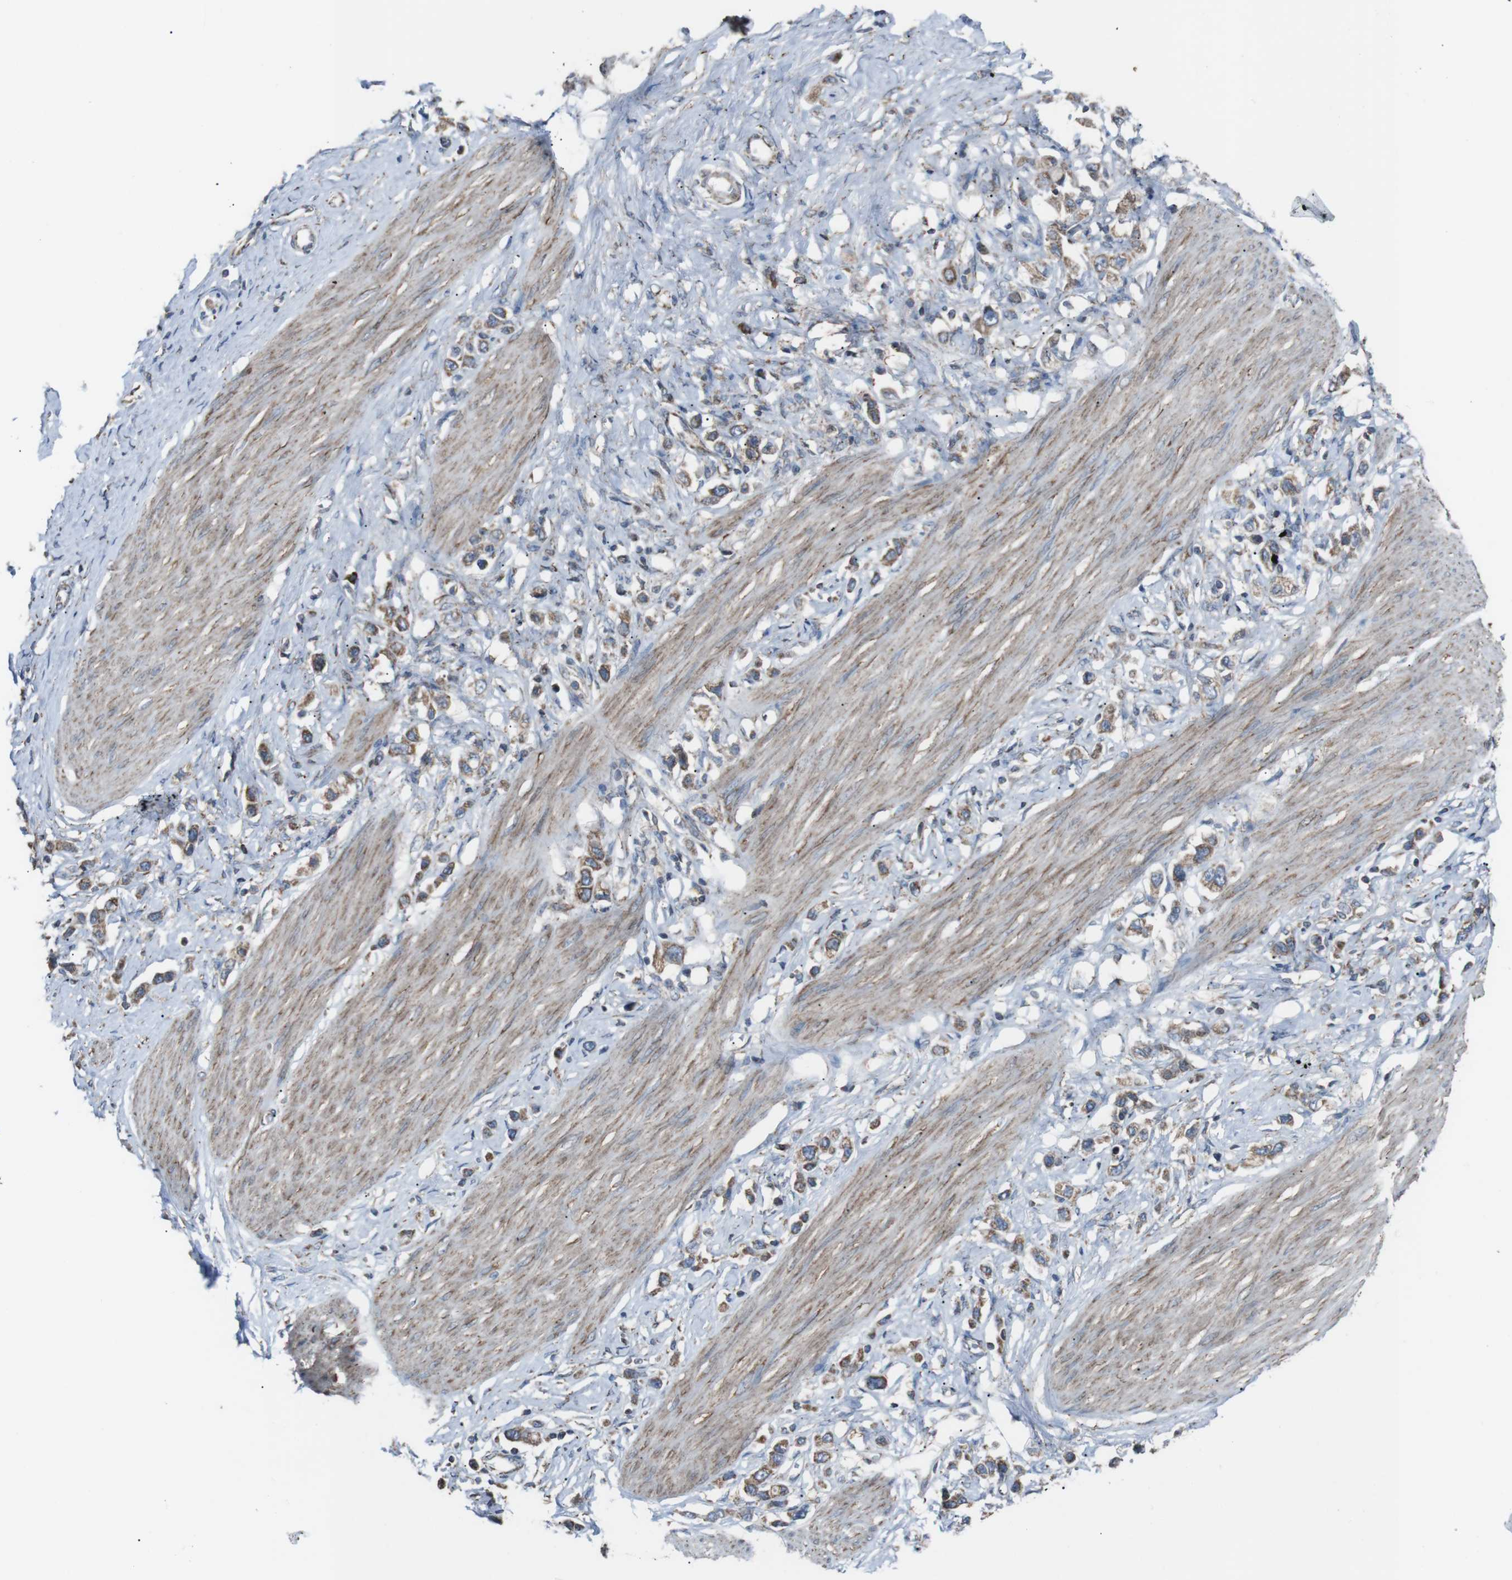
{"staining": {"intensity": "moderate", "quantity": ">75%", "location": "cytoplasmic/membranous"}, "tissue": "stomach cancer", "cell_type": "Tumor cells", "image_type": "cancer", "snomed": [{"axis": "morphology", "description": "Adenocarcinoma, NOS"}, {"axis": "topography", "description": "Stomach"}], "caption": "IHC micrograph of human stomach cancer stained for a protein (brown), which demonstrates medium levels of moderate cytoplasmic/membranous expression in approximately >75% of tumor cells.", "gene": "CISD2", "patient": {"sex": "female", "age": 65}}